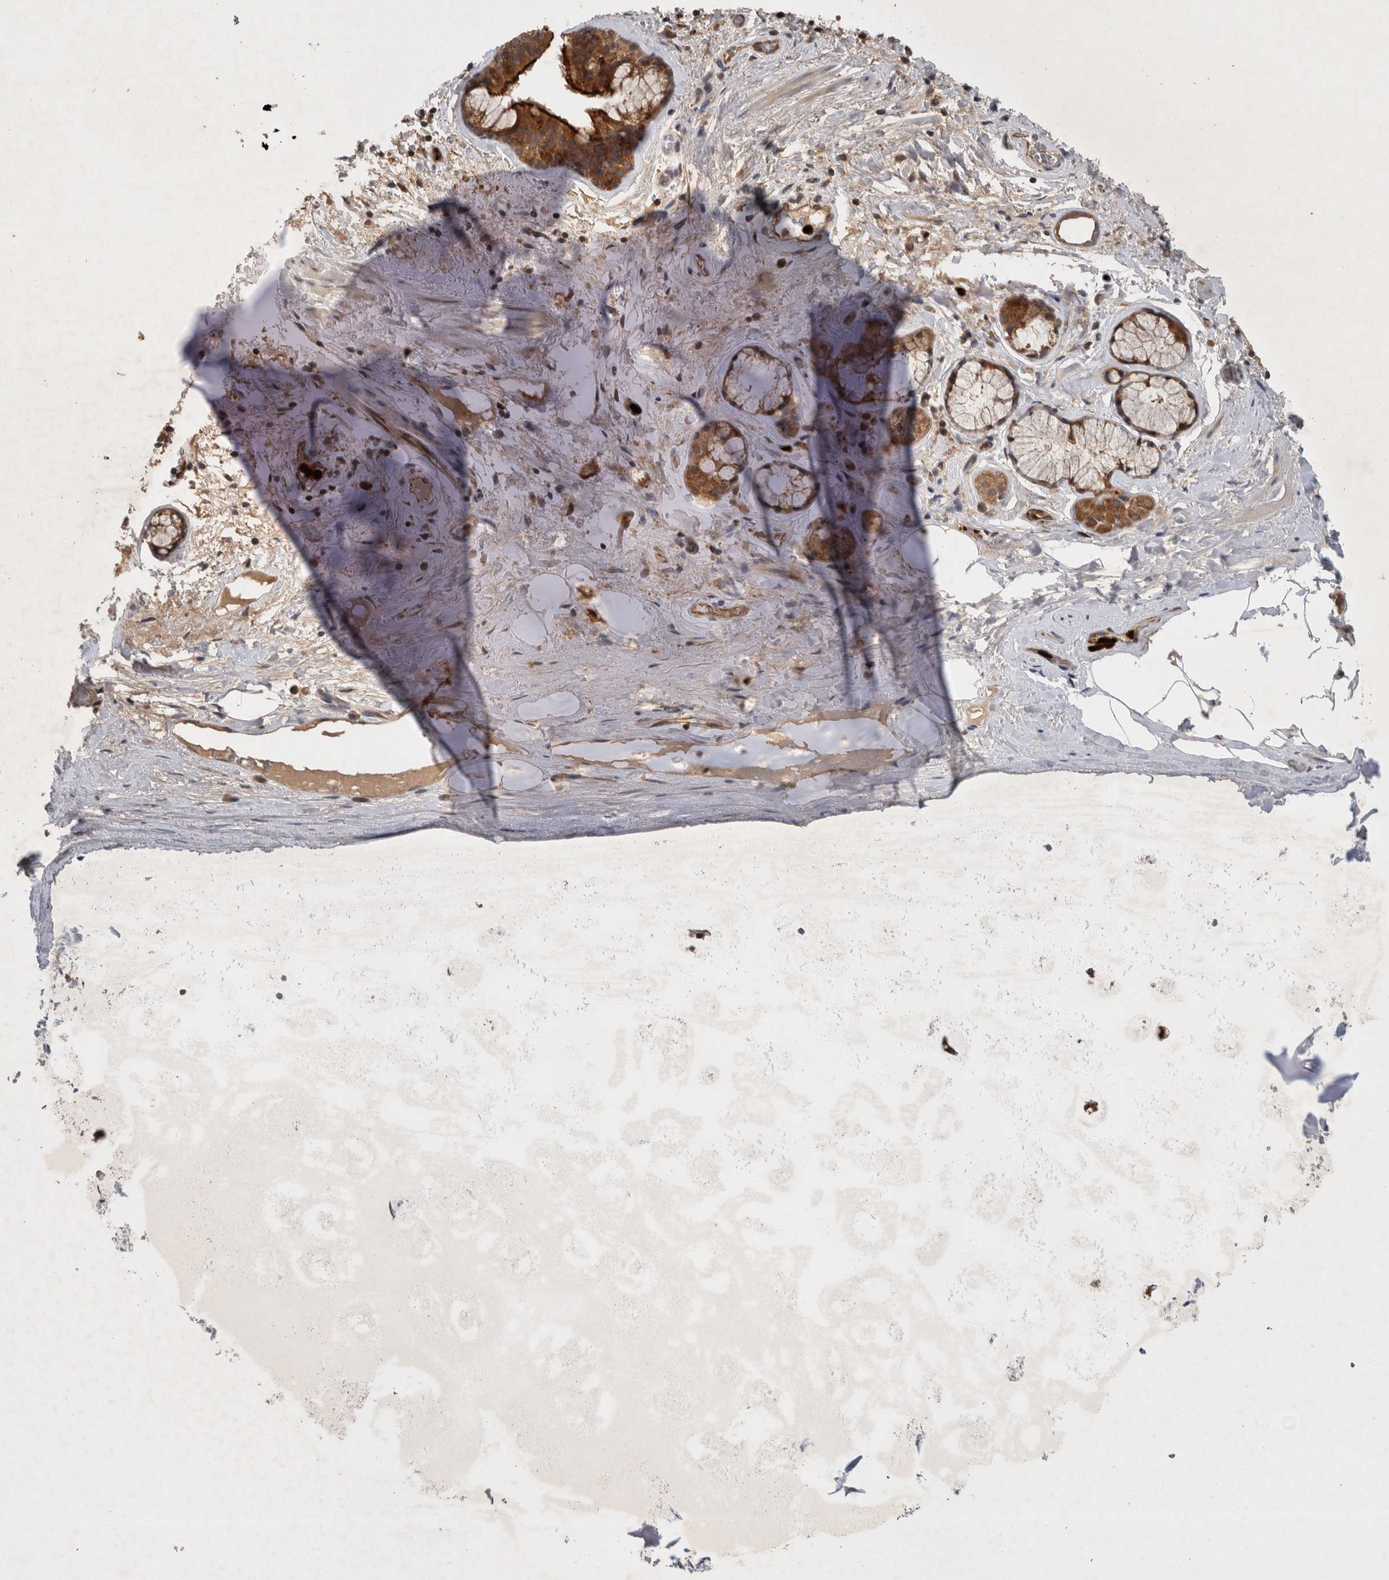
{"staining": {"intensity": "strong", "quantity": ">75%", "location": "cytoplasmic/membranous"}, "tissue": "bronchus", "cell_type": "Respiratory epithelial cells", "image_type": "normal", "snomed": [{"axis": "morphology", "description": "Normal tissue, NOS"}, {"axis": "topography", "description": "Cartilage tissue"}], "caption": "Benign bronchus was stained to show a protein in brown. There is high levels of strong cytoplasmic/membranous positivity in approximately >75% of respiratory epithelial cells. Using DAB (brown) and hematoxylin (blue) stains, captured at high magnification using brightfield microscopy.", "gene": "PDCD2", "patient": {"sex": "female", "age": 63}}